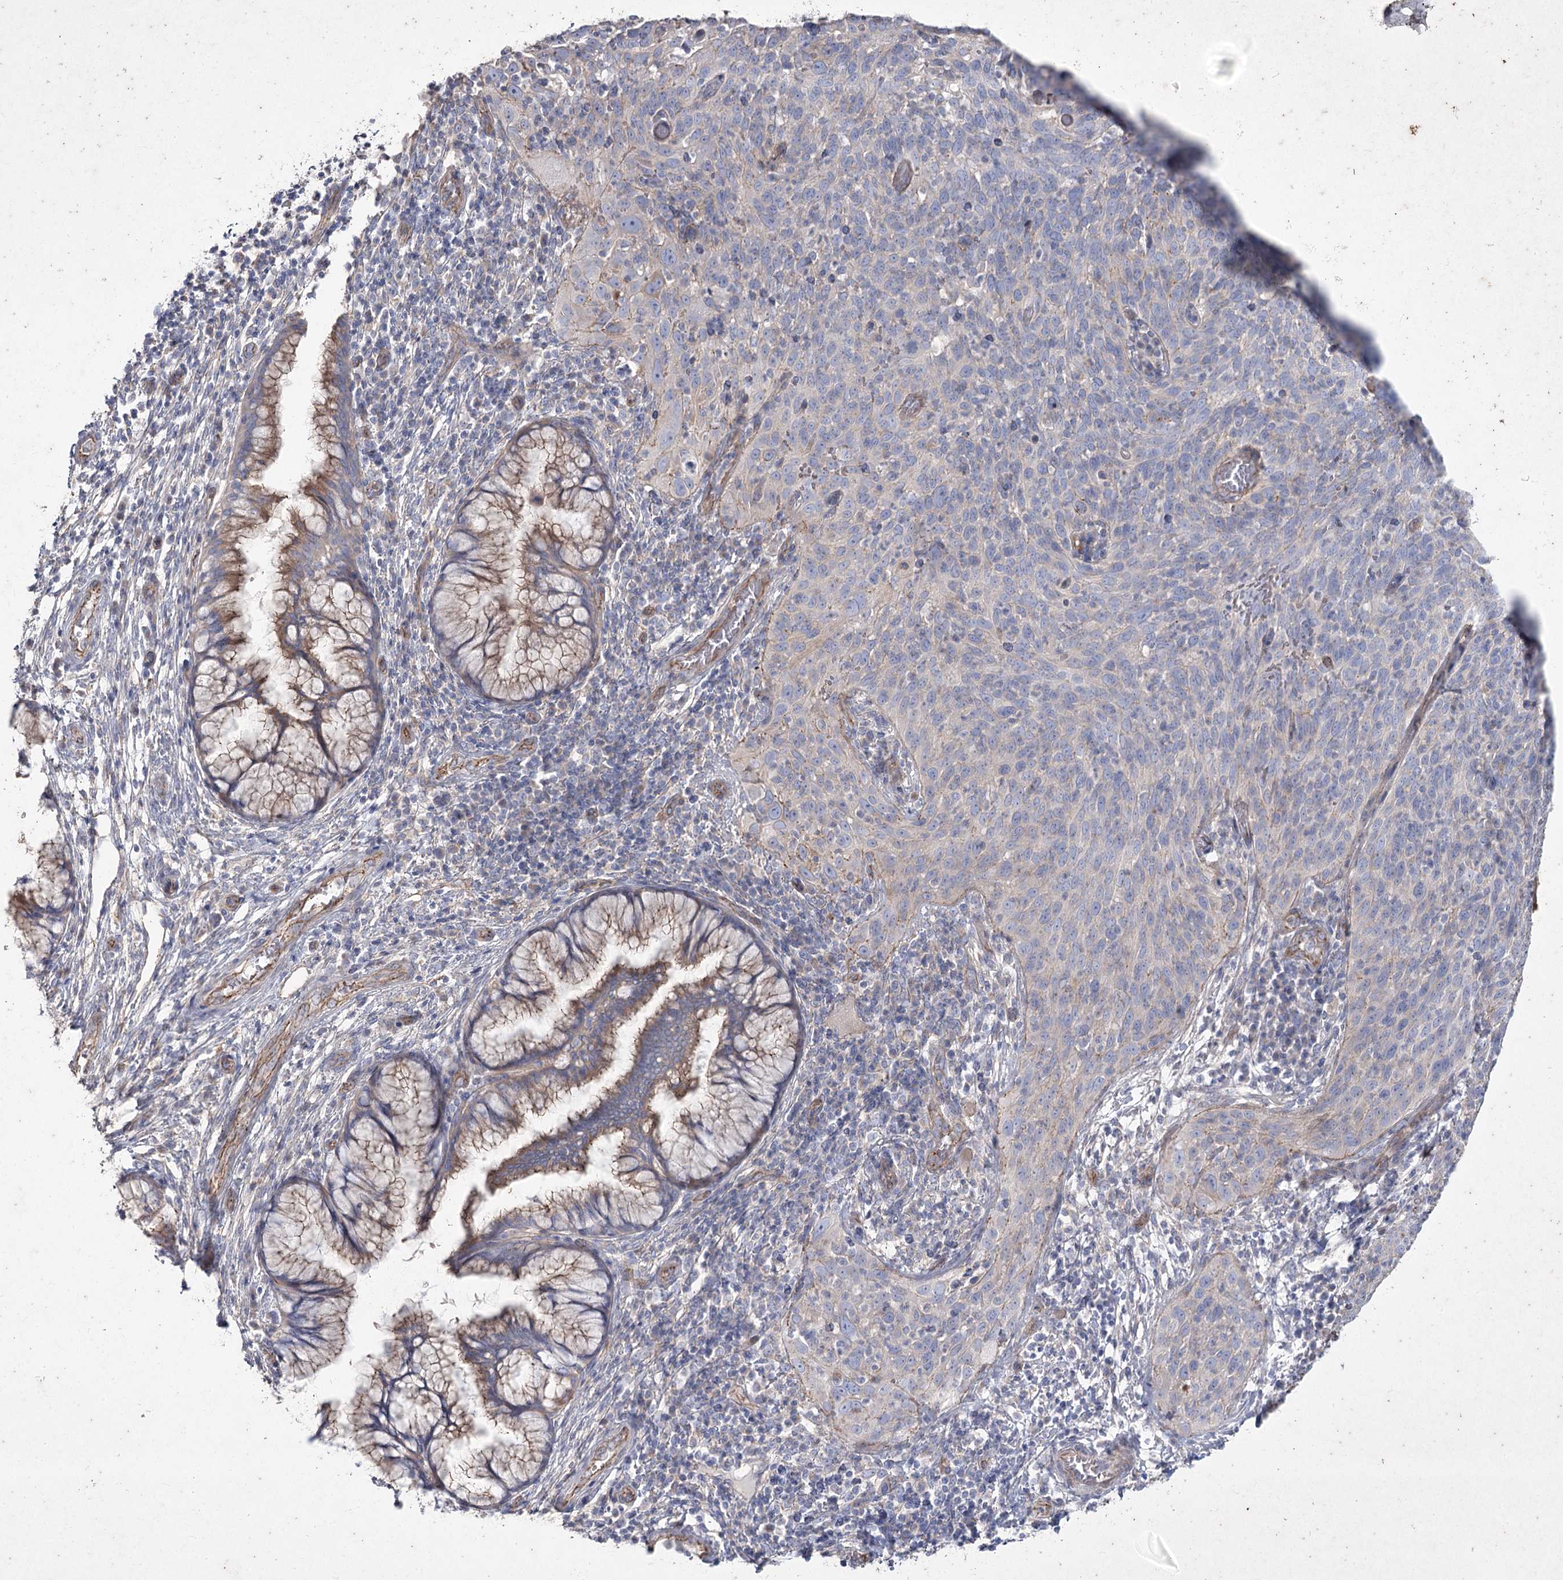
{"staining": {"intensity": "negative", "quantity": "none", "location": "none"}, "tissue": "cervical cancer", "cell_type": "Tumor cells", "image_type": "cancer", "snomed": [{"axis": "morphology", "description": "Squamous cell carcinoma, NOS"}, {"axis": "topography", "description": "Cervix"}], "caption": "Immunohistochemistry of human cervical cancer (squamous cell carcinoma) reveals no staining in tumor cells. (Brightfield microscopy of DAB immunohistochemistry (IHC) at high magnification).", "gene": "LDLRAD3", "patient": {"sex": "female", "age": 31}}